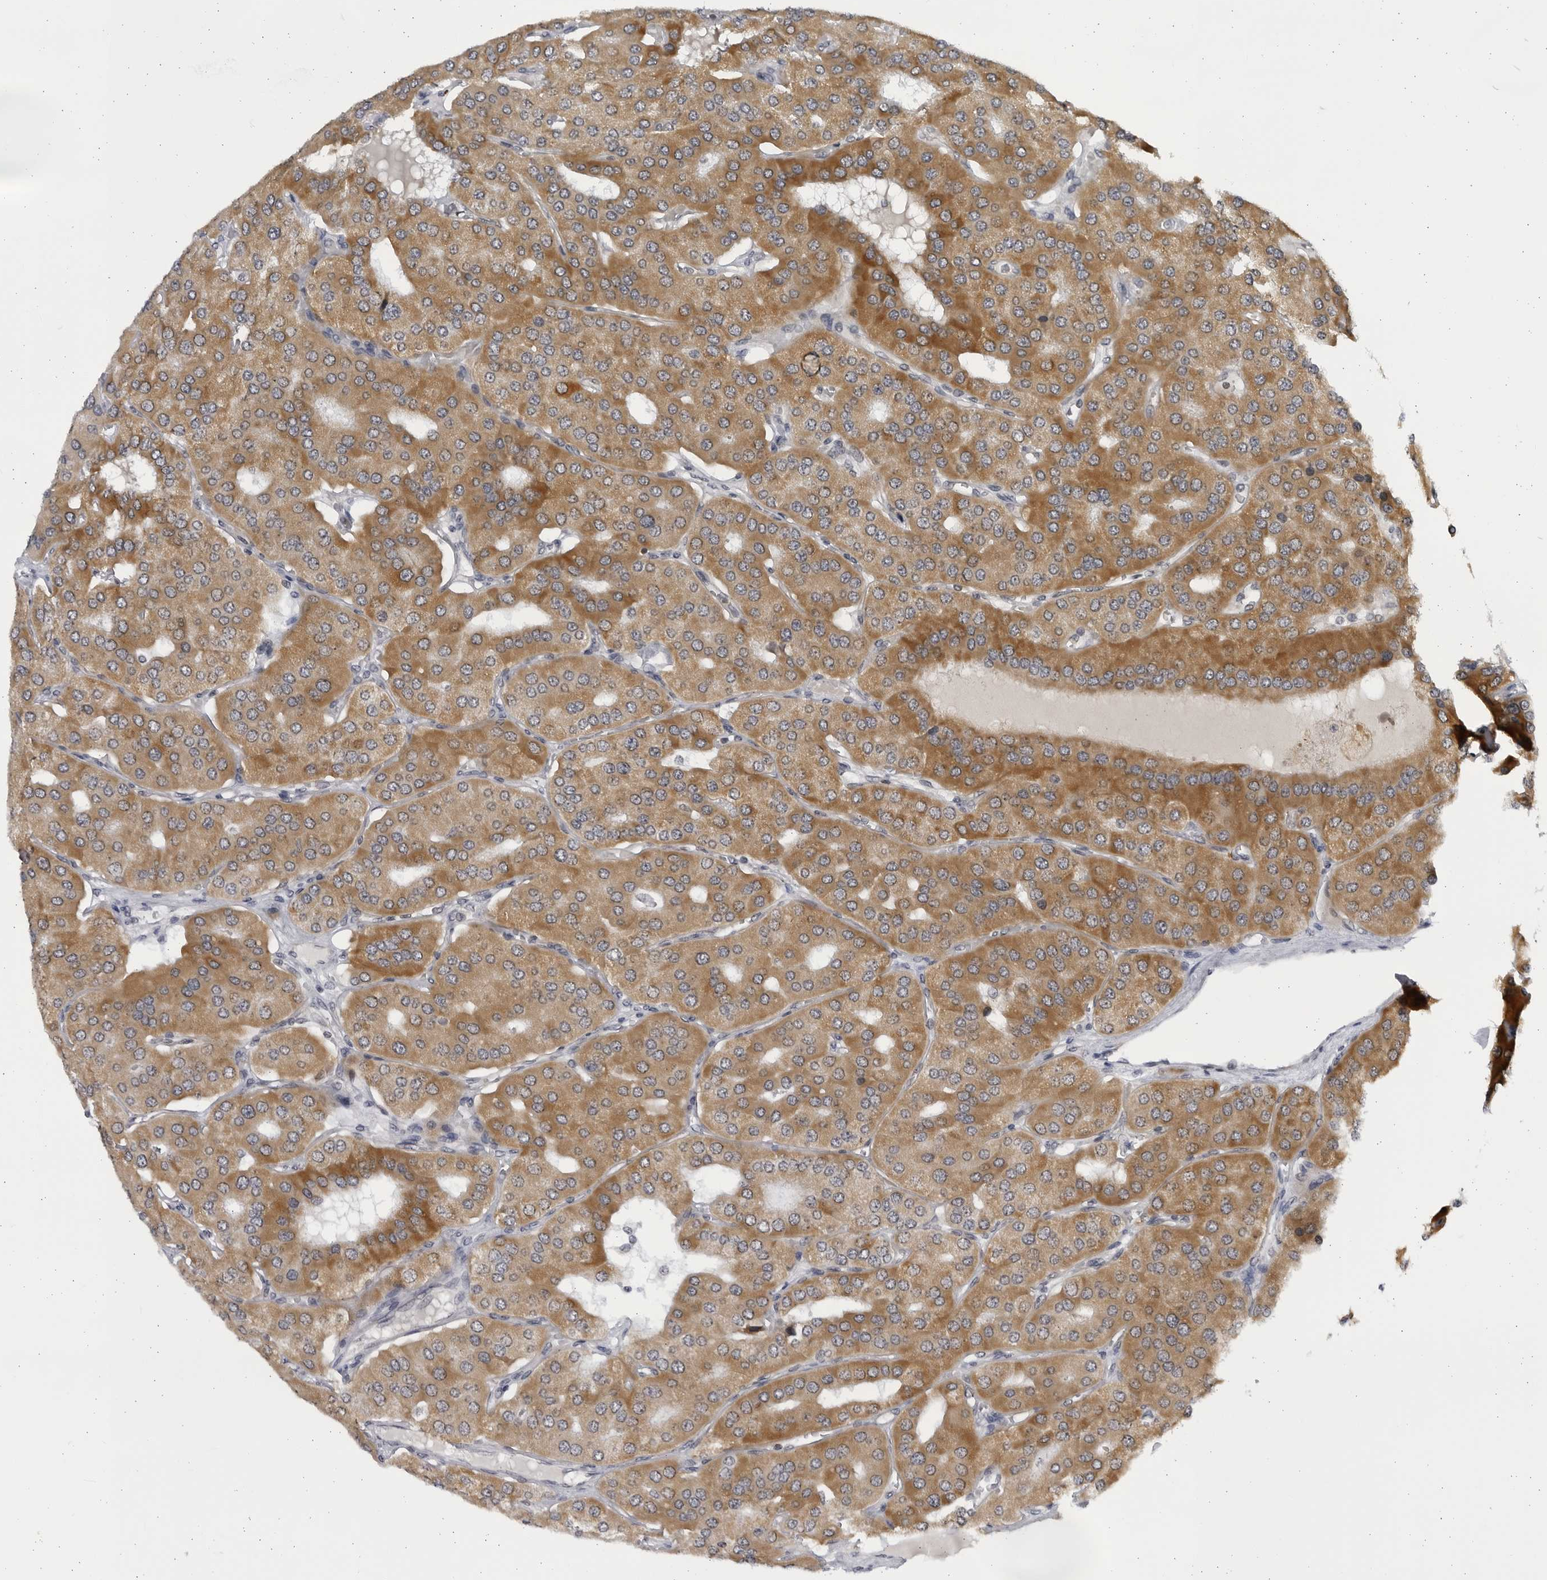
{"staining": {"intensity": "moderate", "quantity": ">75%", "location": "cytoplasmic/membranous"}, "tissue": "parathyroid gland", "cell_type": "Glandular cells", "image_type": "normal", "snomed": [{"axis": "morphology", "description": "Normal tissue, NOS"}, {"axis": "morphology", "description": "Adenoma, NOS"}, {"axis": "topography", "description": "Parathyroid gland"}], "caption": "The immunohistochemical stain highlights moderate cytoplasmic/membranous positivity in glandular cells of normal parathyroid gland.", "gene": "SLC25A22", "patient": {"sex": "female", "age": 86}}